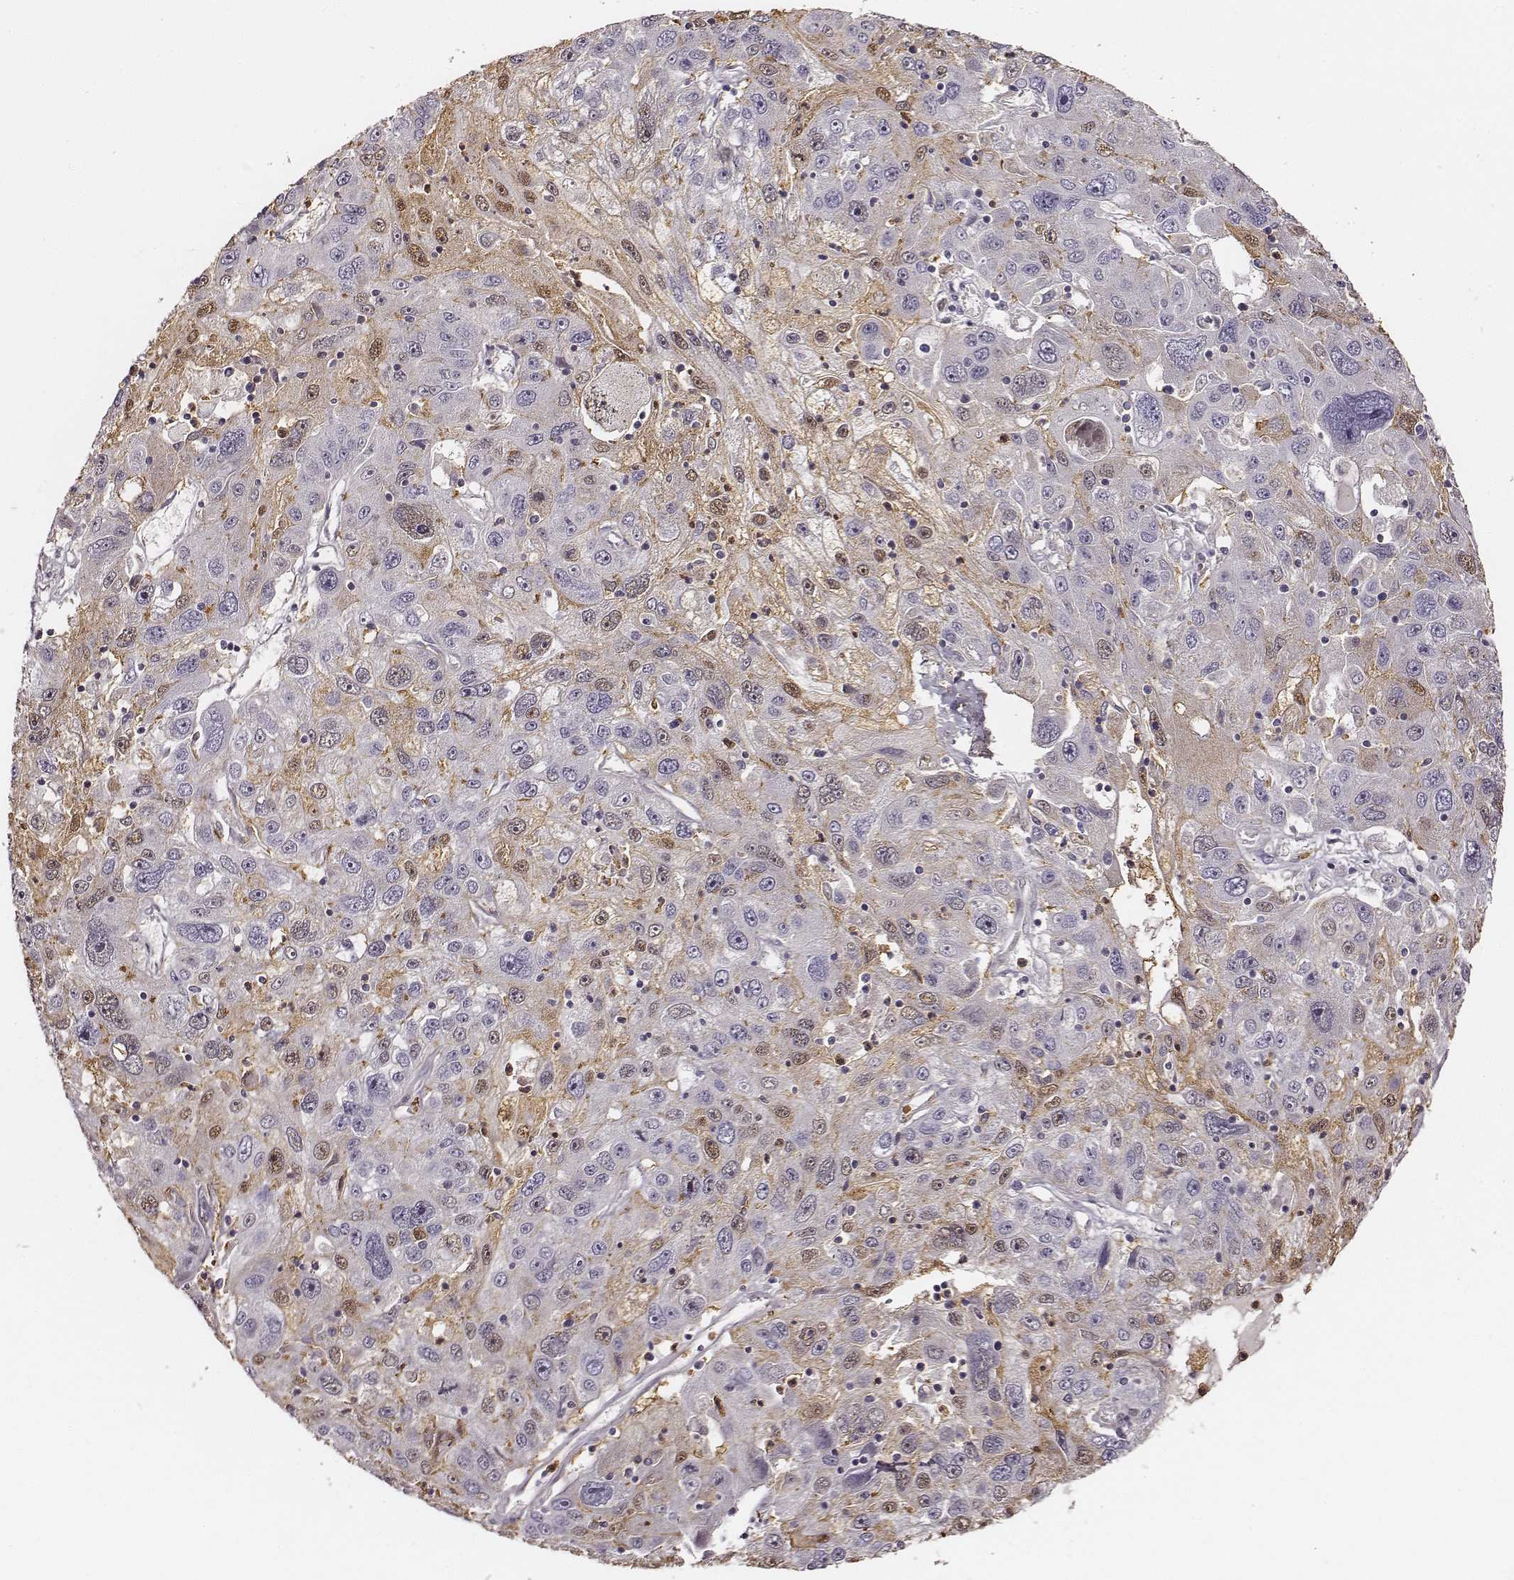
{"staining": {"intensity": "negative", "quantity": "none", "location": "none"}, "tissue": "stomach cancer", "cell_type": "Tumor cells", "image_type": "cancer", "snomed": [{"axis": "morphology", "description": "Adenocarcinoma, NOS"}, {"axis": "topography", "description": "Stomach"}], "caption": "Immunohistochemistry image of neoplastic tissue: human stomach cancer stained with DAB shows no significant protein positivity in tumor cells.", "gene": "ZYX", "patient": {"sex": "male", "age": 56}}